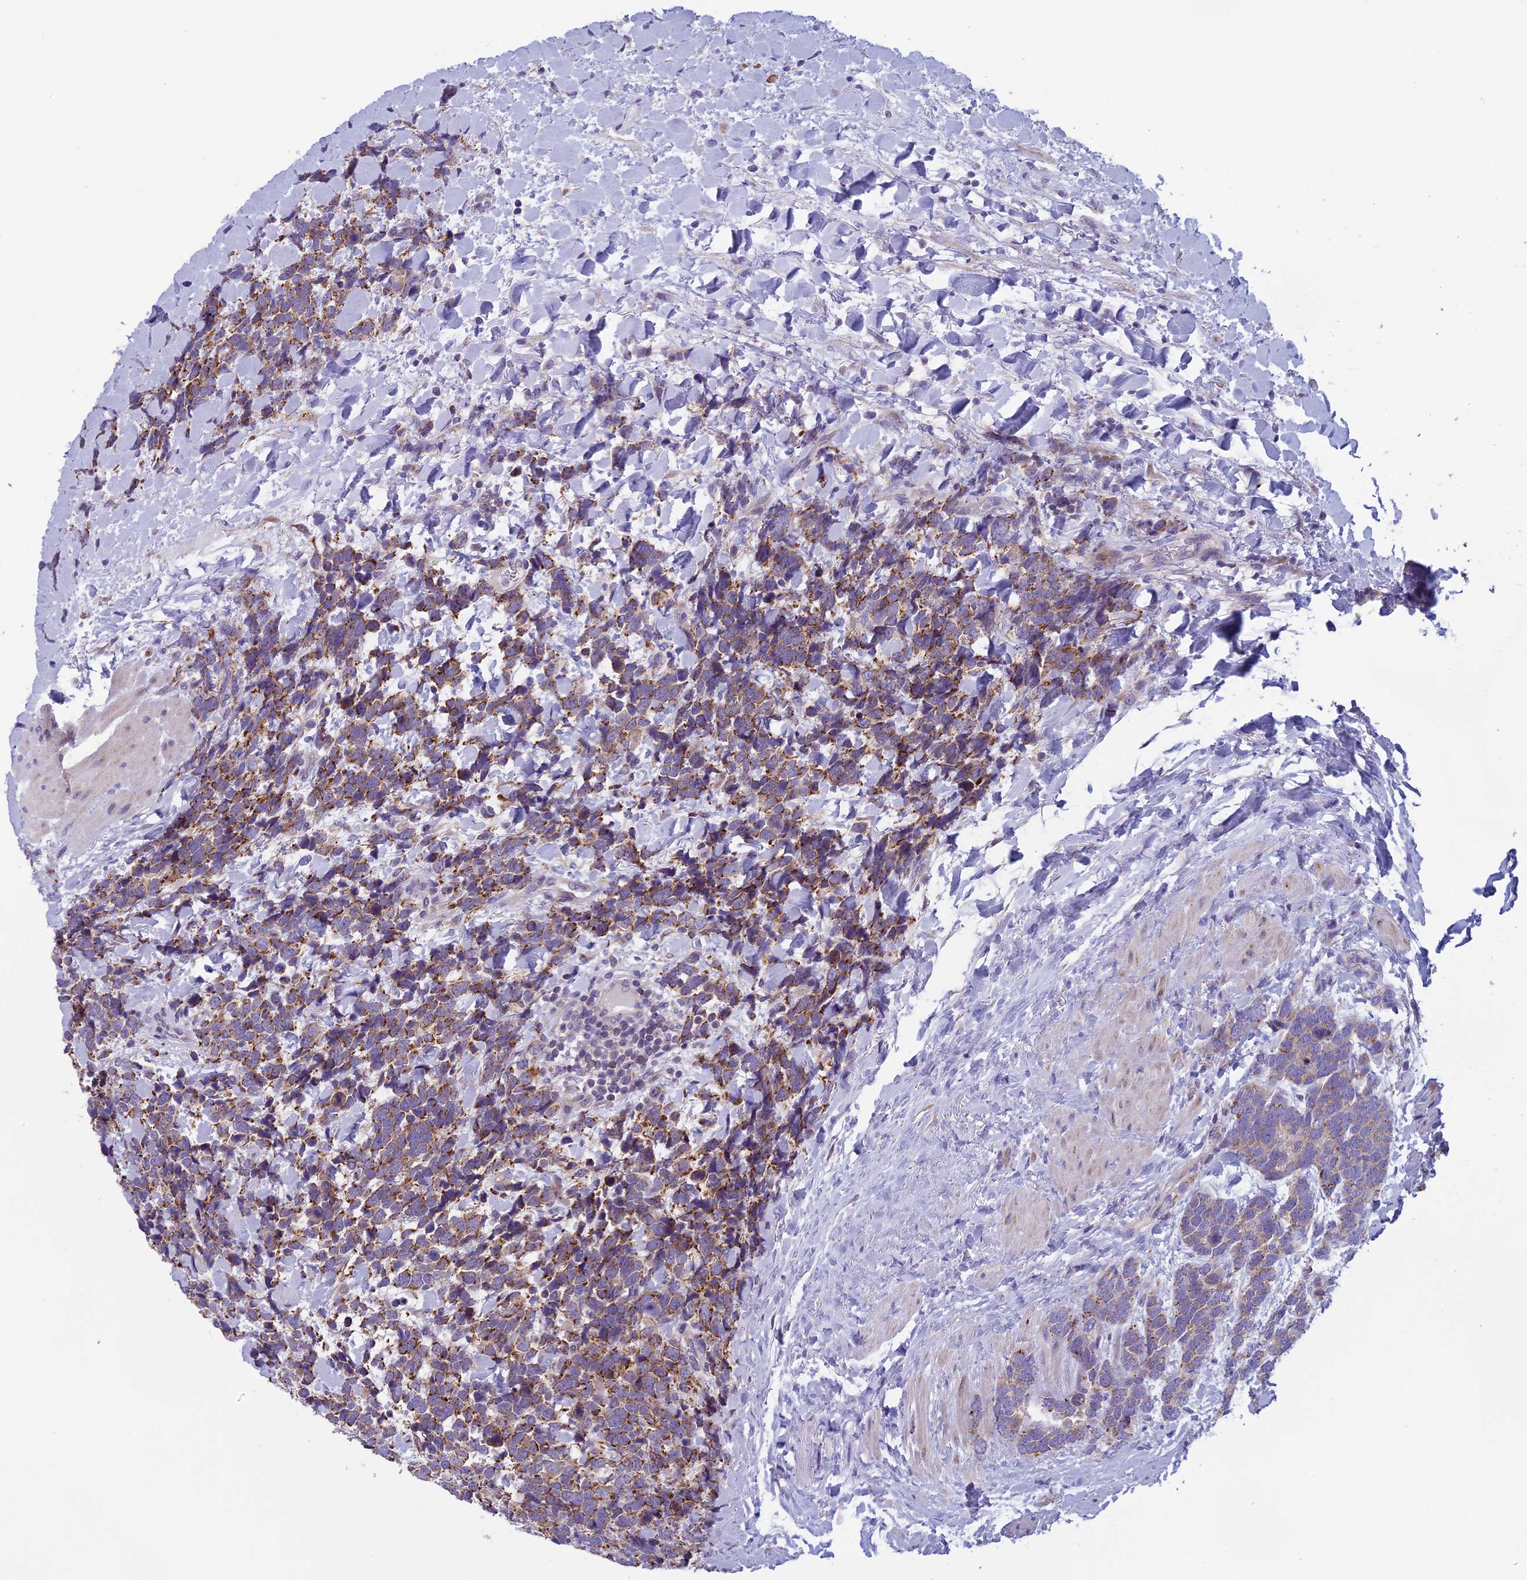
{"staining": {"intensity": "strong", "quantity": "25%-75%", "location": "cytoplasmic/membranous"}, "tissue": "urothelial cancer", "cell_type": "Tumor cells", "image_type": "cancer", "snomed": [{"axis": "morphology", "description": "Urothelial carcinoma, High grade"}, {"axis": "topography", "description": "Urinary bladder"}], "caption": "An image of urothelial cancer stained for a protein demonstrates strong cytoplasmic/membranous brown staining in tumor cells.", "gene": "ARHGEF37", "patient": {"sex": "female", "age": 82}}